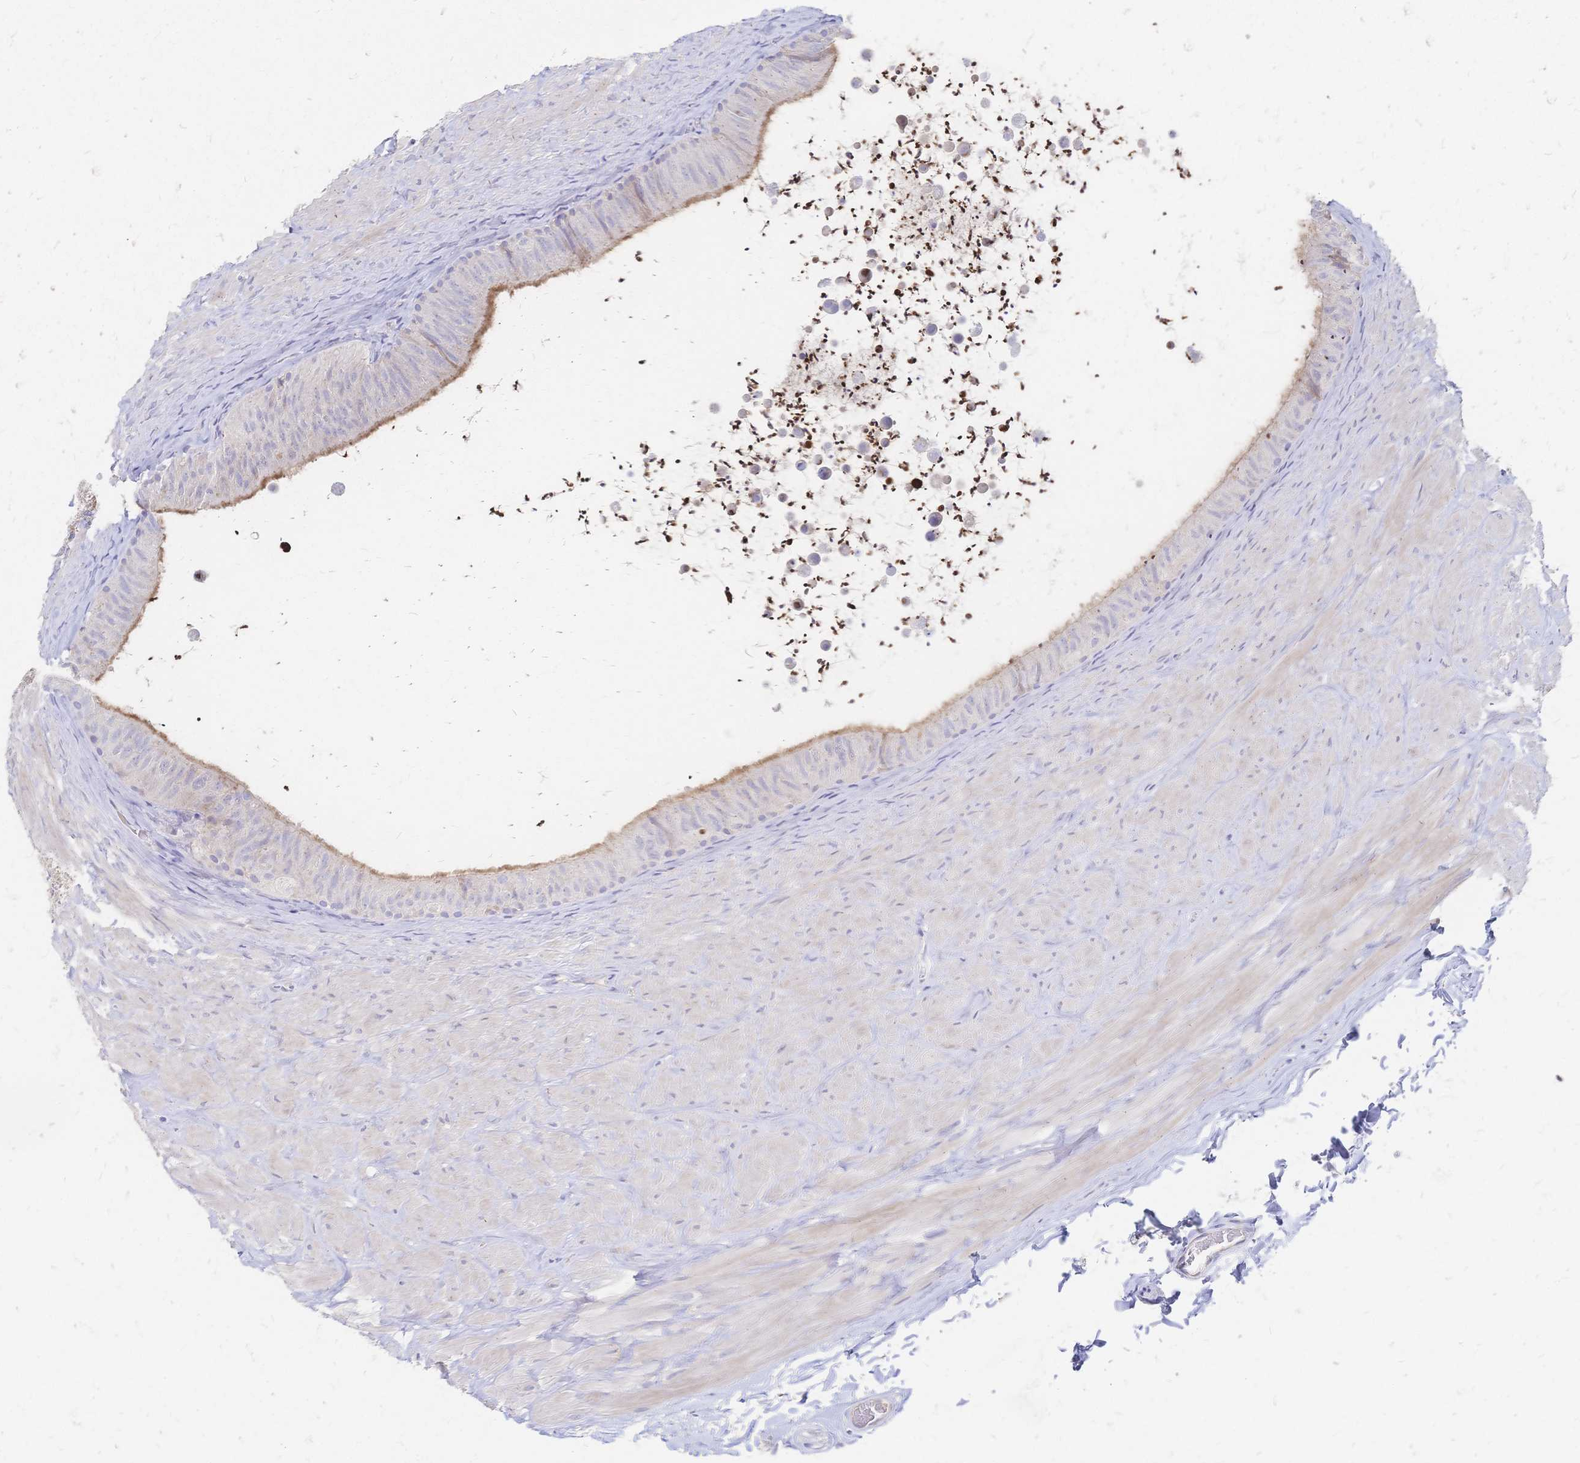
{"staining": {"intensity": "moderate", "quantity": "25%-75%", "location": "cytoplasmic/membranous"}, "tissue": "epididymis", "cell_type": "Glandular cells", "image_type": "normal", "snomed": [{"axis": "morphology", "description": "Normal tissue, NOS"}, {"axis": "topography", "description": "Epididymis, spermatic cord, NOS"}, {"axis": "topography", "description": "Epididymis"}], "caption": "A histopathology image showing moderate cytoplasmic/membranous staining in about 25%-75% of glandular cells in unremarkable epididymis, as visualized by brown immunohistochemical staining.", "gene": "VWC2L", "patient": {"sex": "male", "age": 31}}